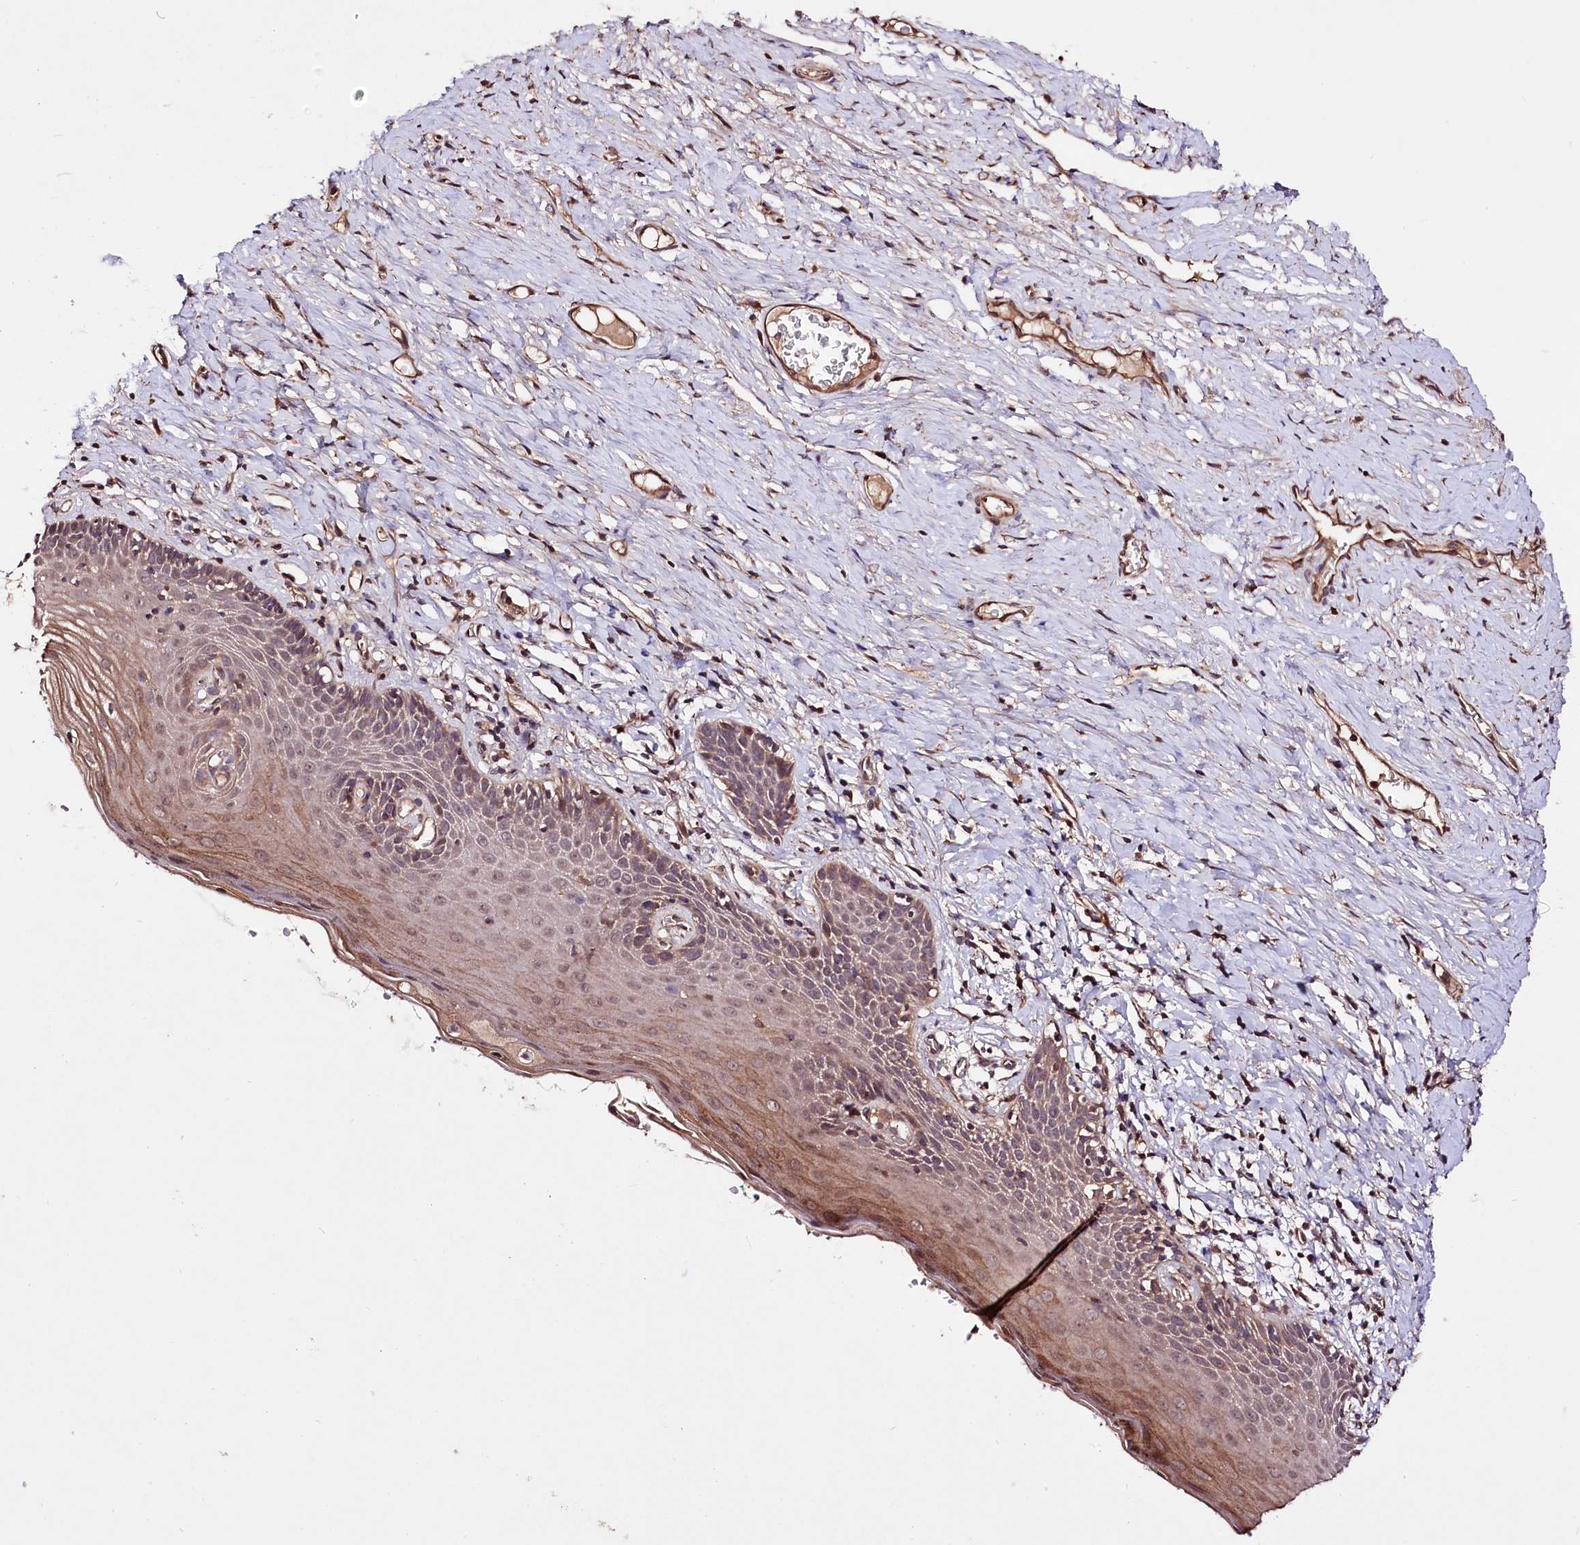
{"staining": {"intensity": "weak", "quantity": ">75%", "location": "cytoplasmic/membranous"}, "tissue": "cervix", "cell_type": "Glandular cells", "image_type": "normal", "snomed": [{"axis": "morphology", "description": "Normal tissue, NOS"}, {"axis": "topography", "description": "Cervix"}], "caption": "Cervix stained with DAB (3,3'-diaminobenzidine) IHC displays low levels of weak cytoplasmic/membranous staining in approximately >75% of glandular cells.", "gene": "TNPO3", "patient": {"sex": "female", "age": 42}}